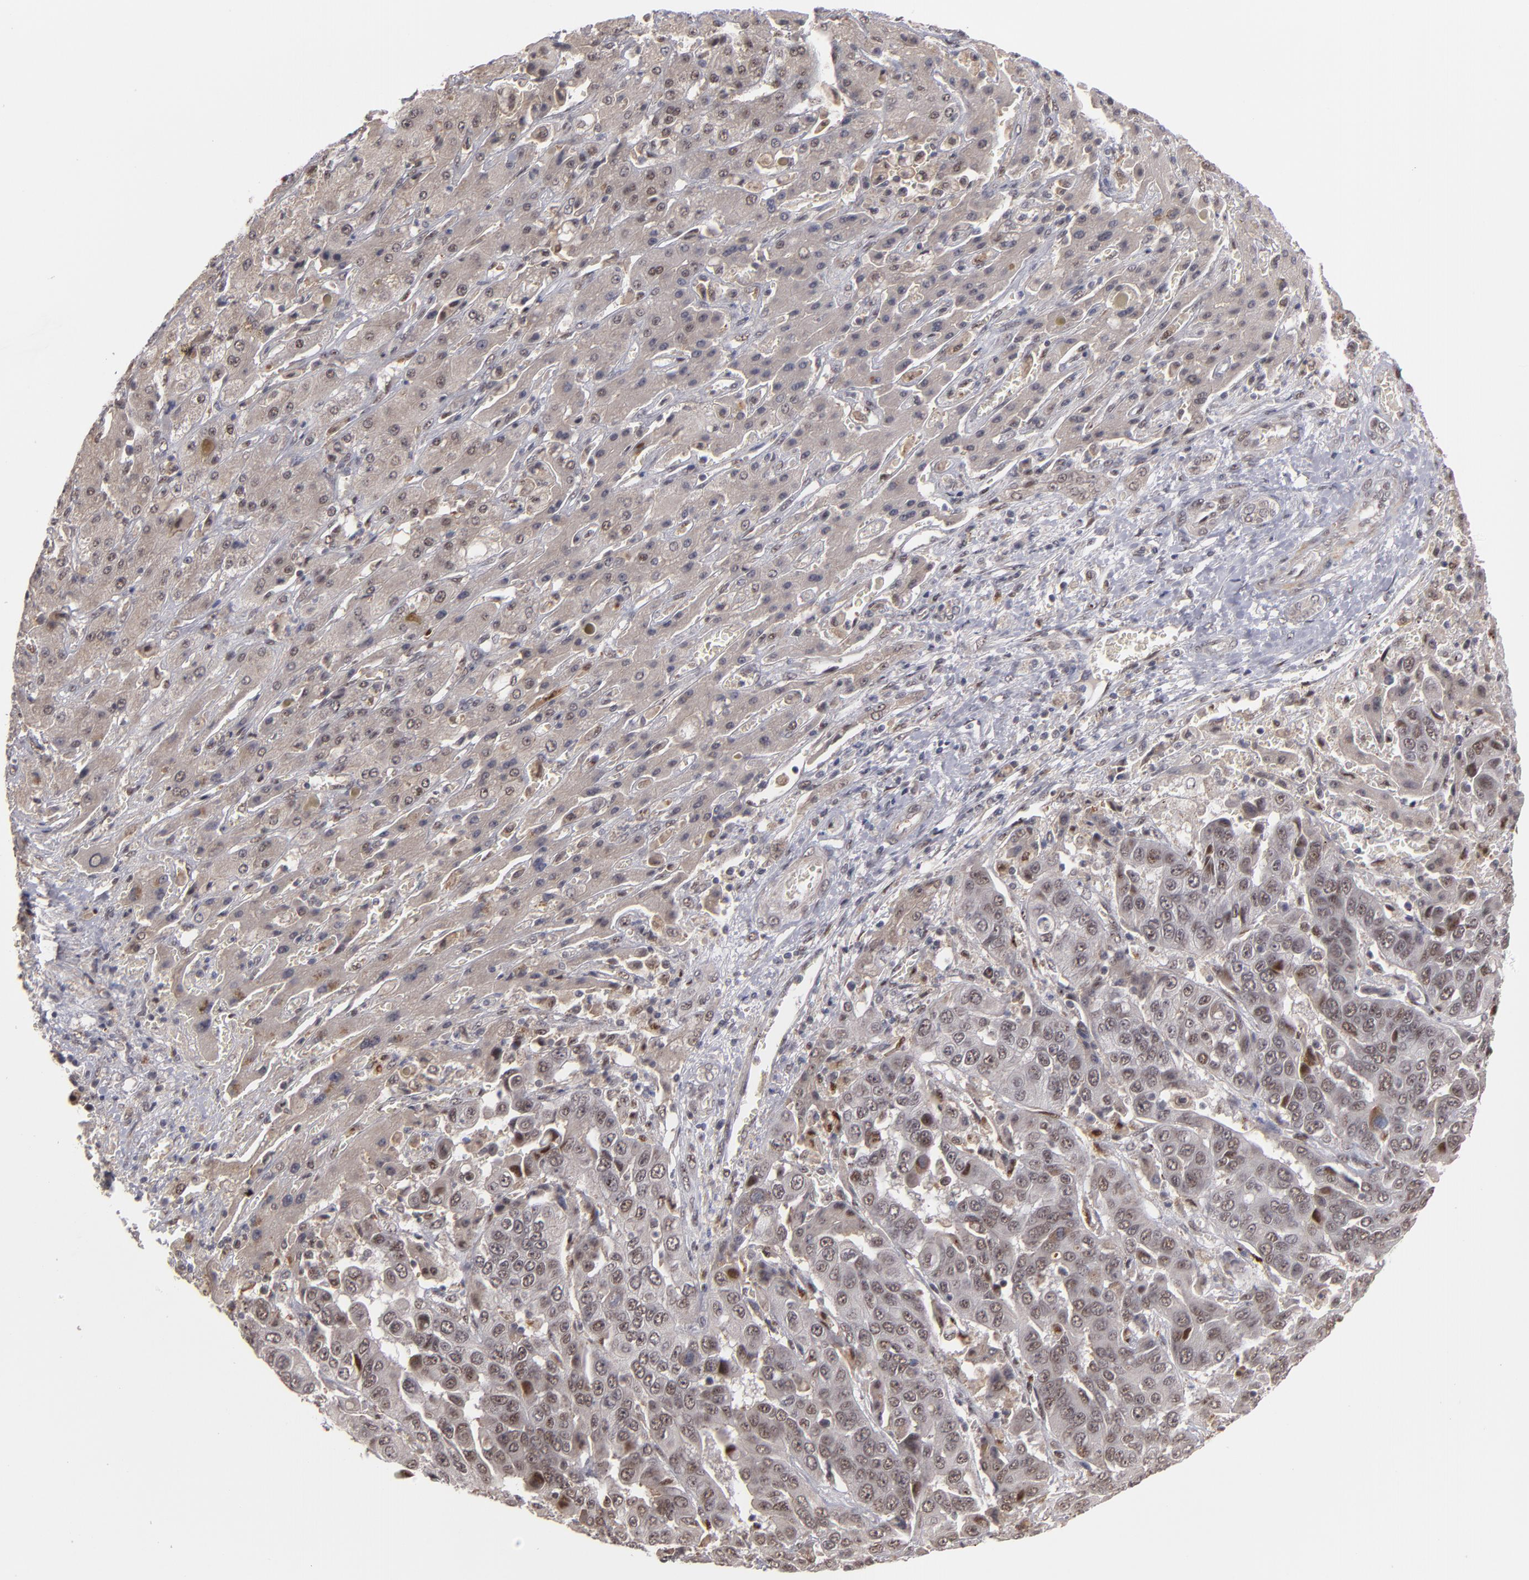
{"staining": {"intensity": "weak", "quantity": "<25%", "location": "nuclear"}, "tissue": "liver cancer", "cell_type": "Tumor cells", "image_type": "cancer", "snomed": [{"axis": "morphology", "description": "Cholangiocarcinoma"}, {"axis": "topography", "description": "Liver"}], "caption": "Immunohistochemistry (IHC) image of human liver cancer (cholangiocarcinoma) stained for a protein (brown), which shows no positivity in tumor cells.", "gene": "ZNF234", "patient": {"sex": "female", "age": 52}}